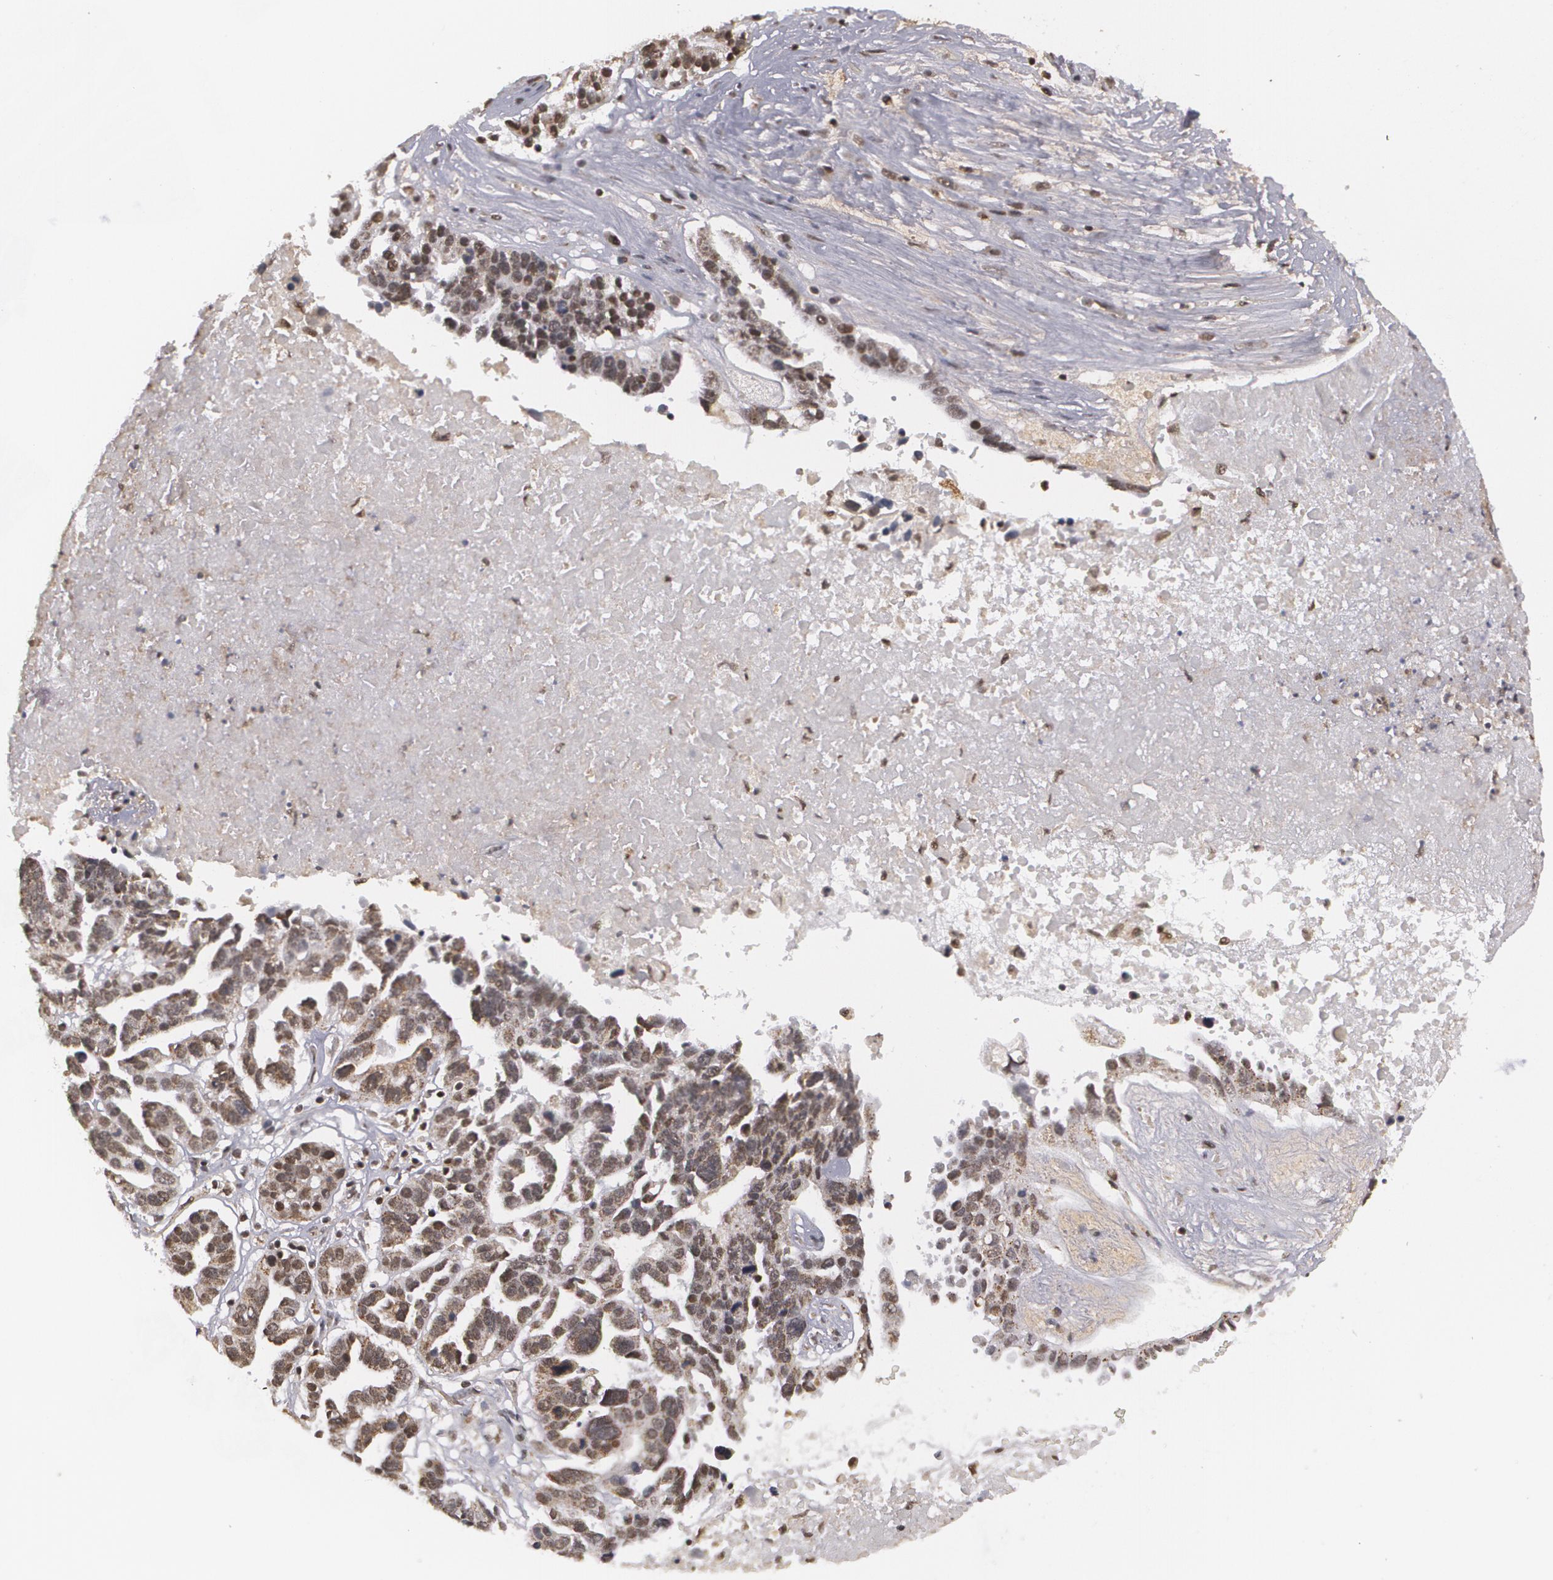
{"staining": {"intensity": "weak", "quantity": ">75%", "location": "nuclear"}, "tissue": "ovarian cancer", "cell_type": "Tumor cells", "image_type": "cancer", "snomed": [{"axis": "morphology", "description": "Carcinoma, endometroid"}, {"axis": "morphology", "description": "Cystadenocarcinoma, serous, NOS"}, {"axis": "topography", "description": "Ovary"}], "caption": "Ovarian cancer (serous cystadenocarcinoma) was stained to show a protein in brown. There is low levels of weak nuclear staining in approximately >75% of tumor cells.", "gene": "MXD1", "patient": {"sex": "female", "age": 45}}